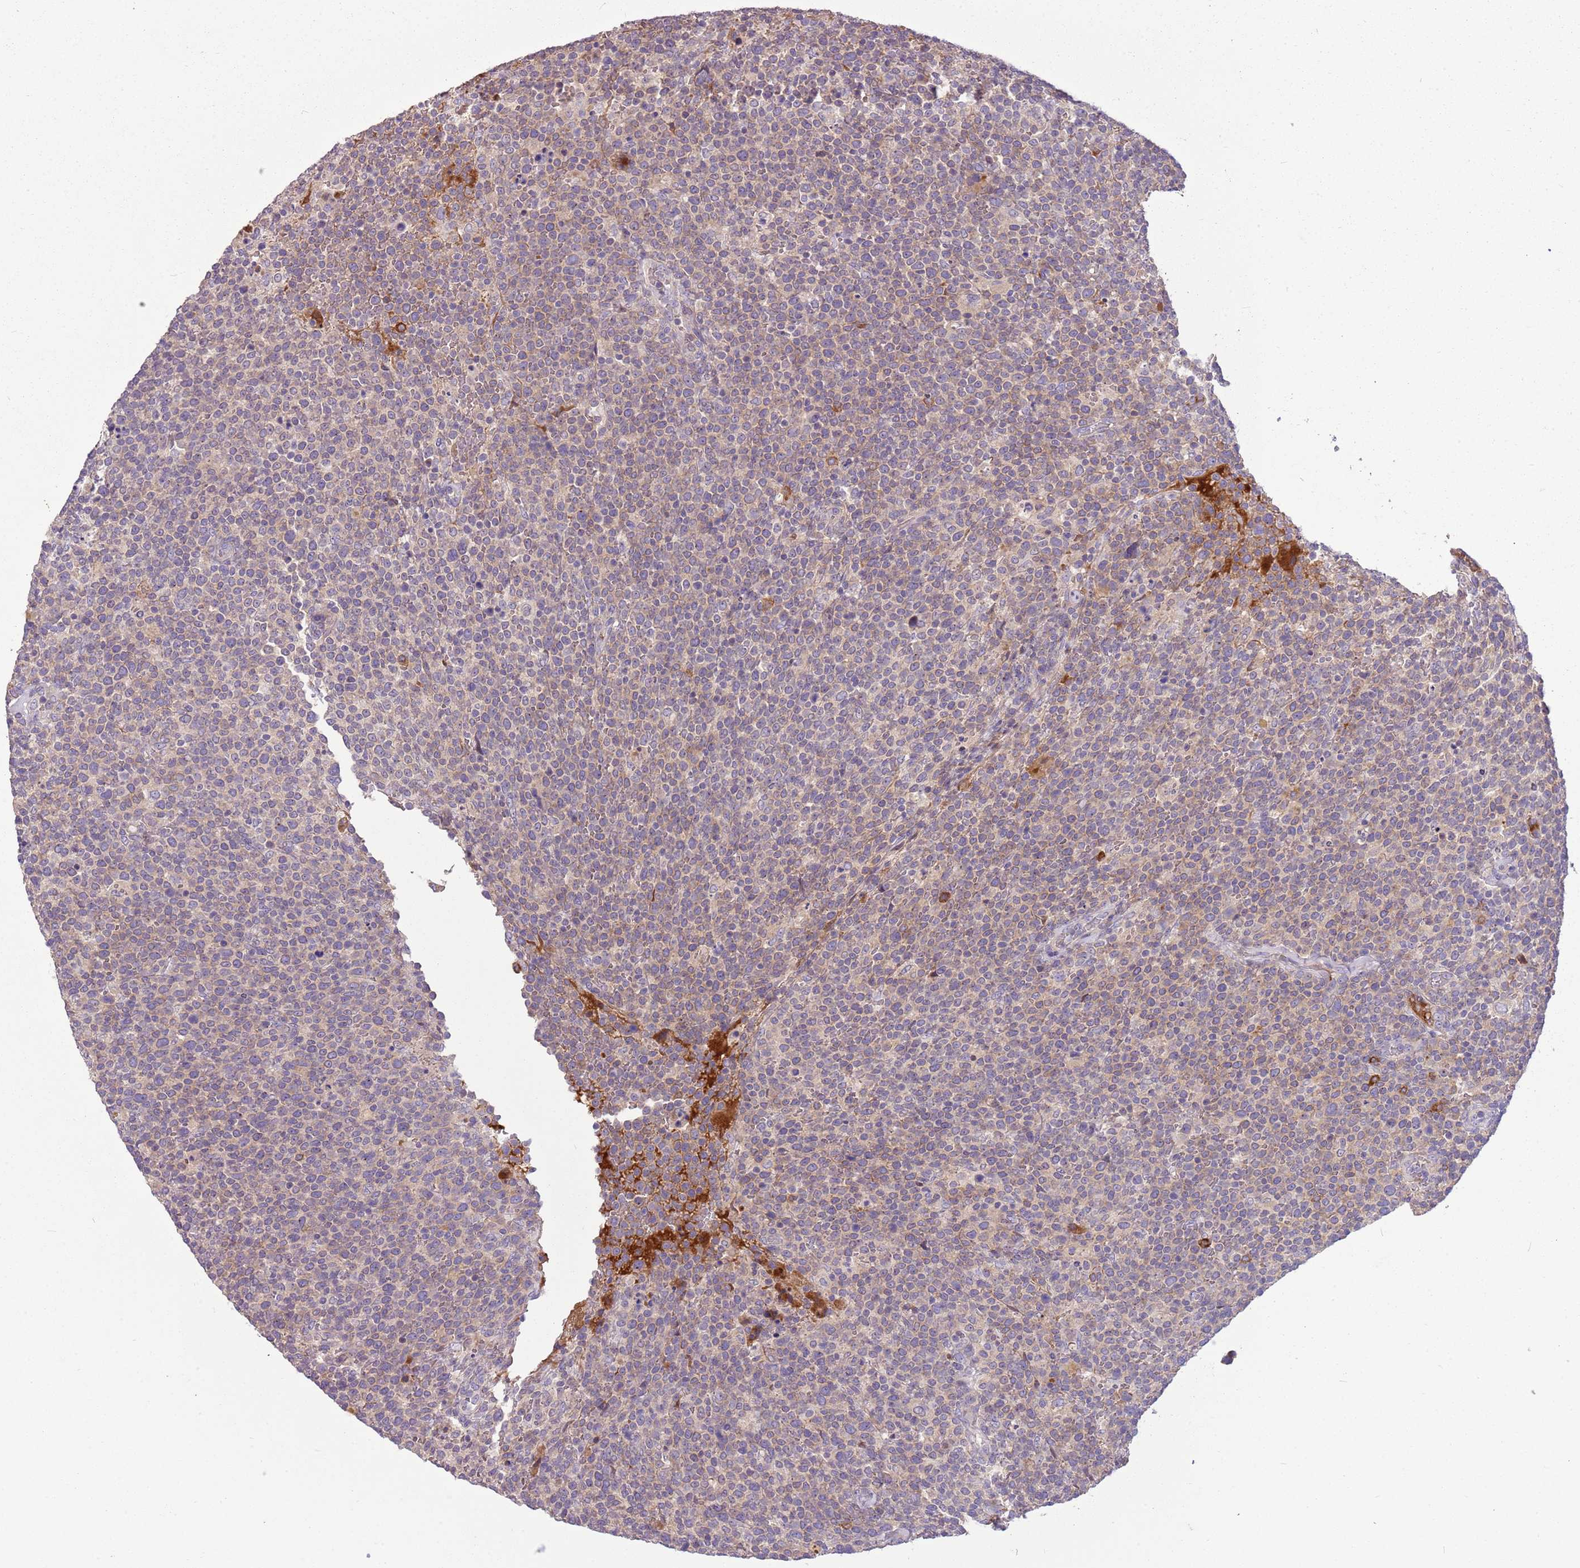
{"staining": {"intensity": "weak", "quantity": "25%-75%", "location": "cytoplasmic/membranous"}, "tissue": "lymphoma", "cell_type": "Tumor cells", "image_type": "cancer", "snomed": [{"axis": "morphology", "description": "Malignant lymphoma, non-Hodgkin's type, High grade"}, {"axis": "topography", "description": "Lymph node"}], "caption": "The histopathology image reveals a brown stain indicating the presence of a protein in the cytoplasmic/membranous of tumor cells in high-grade malignant lymphoma, non-Hodgkin's type.", "gene": "SCAMP5", "patient": {"sex": "male", "age": 61}}